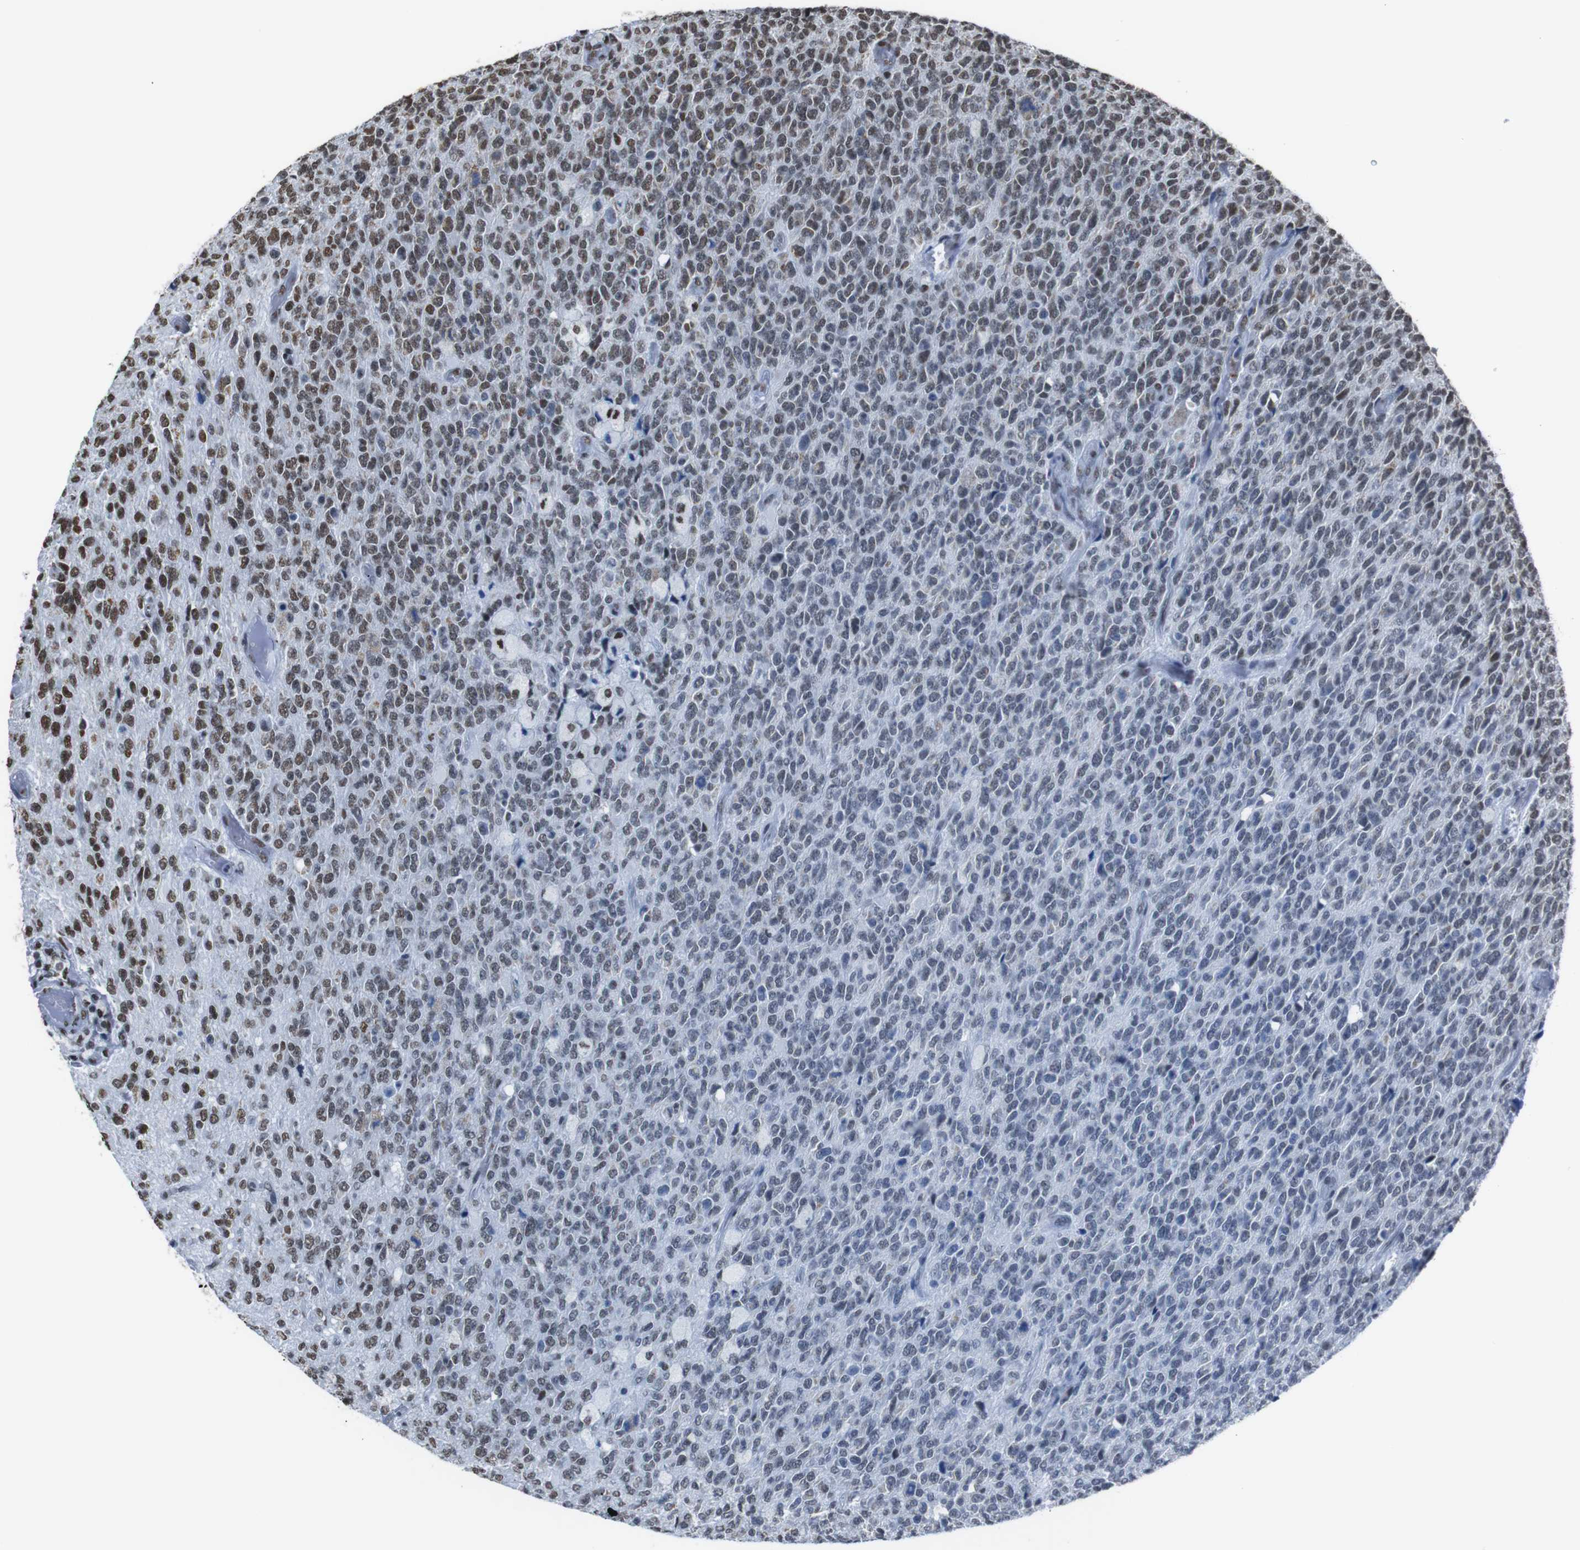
{"staining": {"intensity": "weak", "quantity": "25%-75%", "location": "nuclear"}, "tissue": "glioma", "cell_type": "Tumor cells", "image_type": "cancer", "snomed": [{"axis": "morphology", "description": "Glioma, malignant, High grade"}, {"axis": "topography", "description": "pancreas cauda"}], "caption": "Malignant high-grade glioma stained for a protein displays weak nuclear positivity in tumor cells. The protein is stained brown, and the nuclei are stained in blue (DAB IHC with brightfield microscopy, high magnification).", "gene": "ROMO1", "patient": {"sex": "male", "age": 60}}